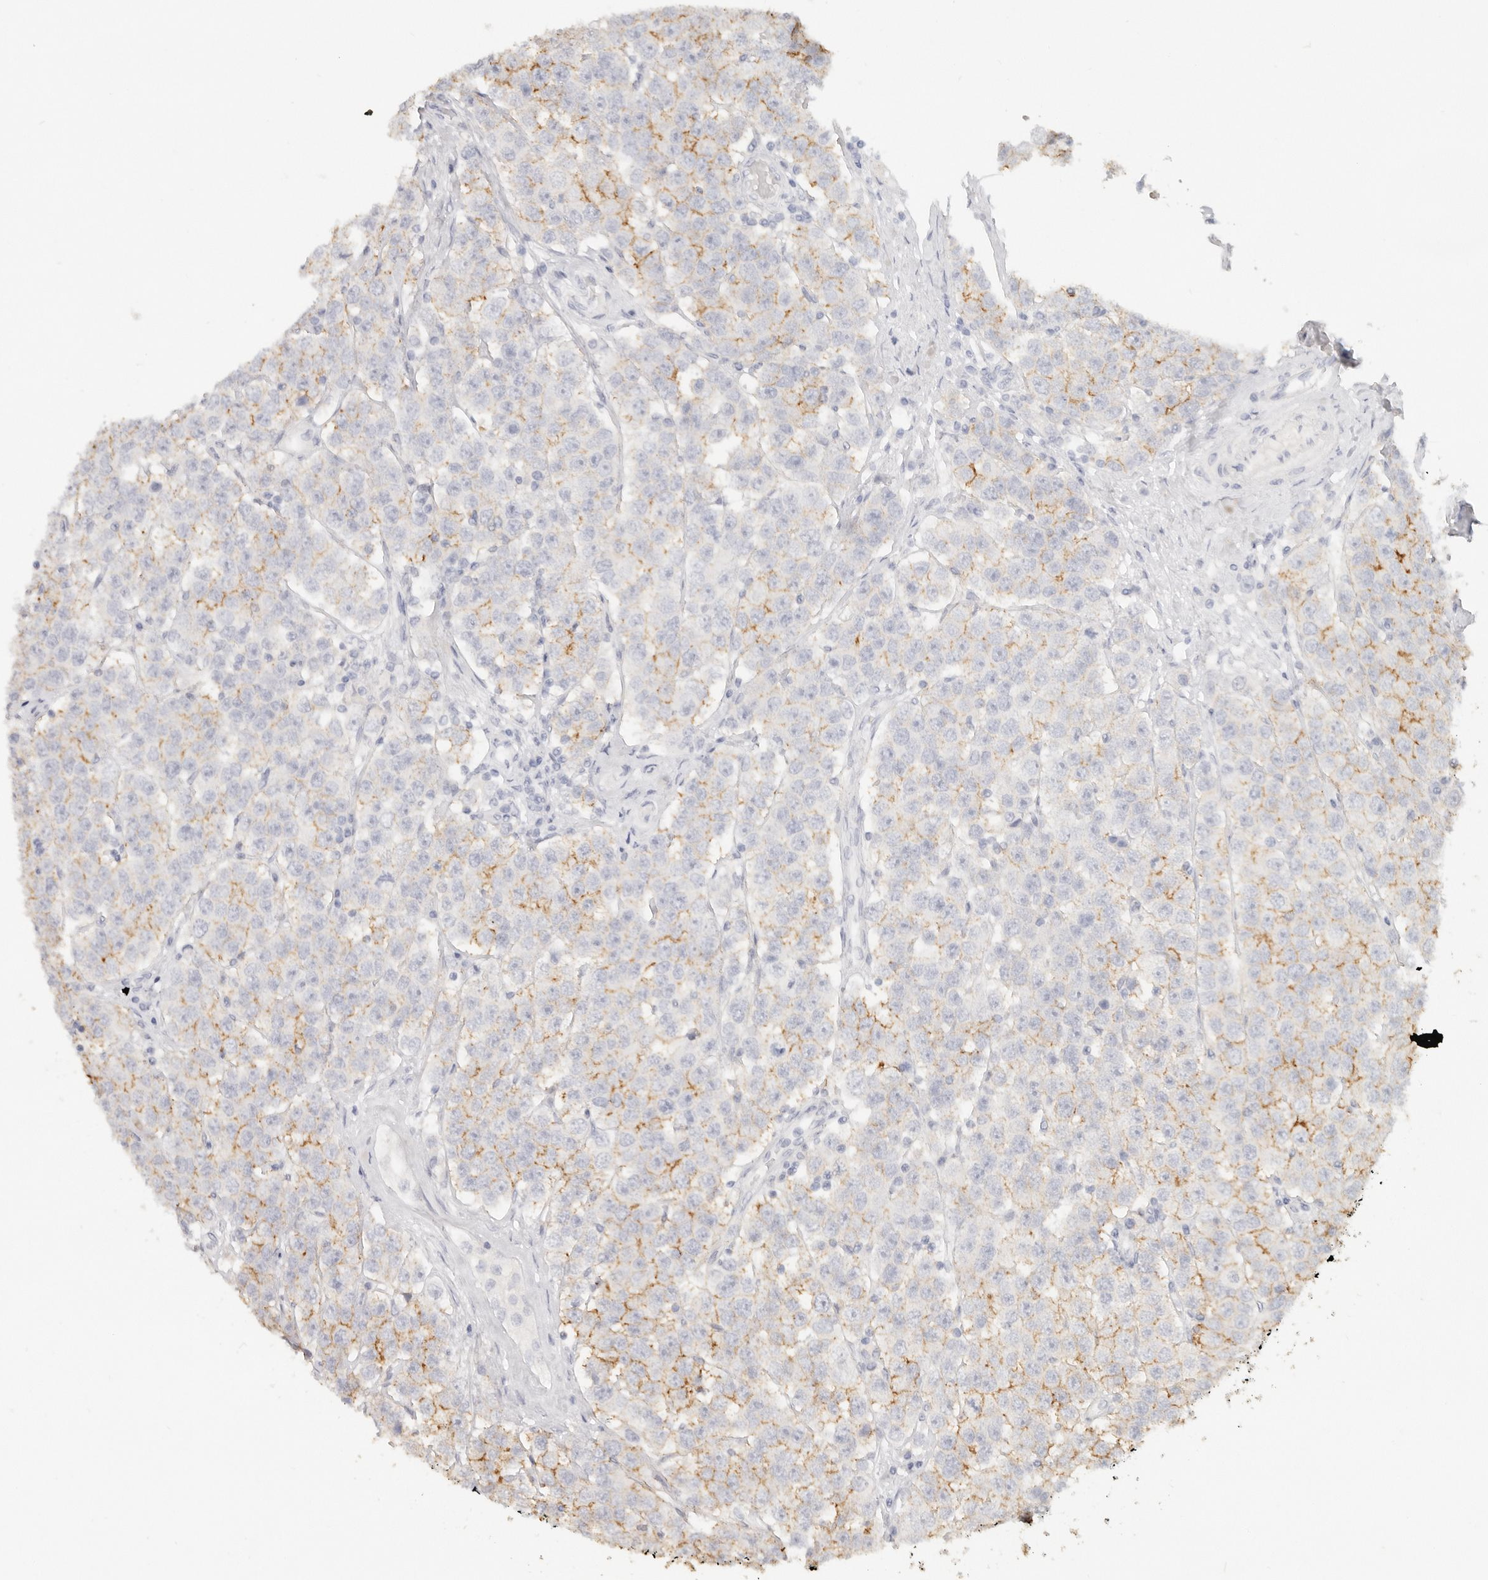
{"staining": {"intensity": "moderate", "quantity": "<25%", "location": "cytoplasmic/membranous"}, "tissue": "testis cancer", "cell_type": "Tumor cells", "image_type": "cancer", "snomed": [{"axis": "morphology", "description": "Seminoma, NOS"}, {"axis": "topography", "description": "Testis"}], "caption": "This is an image of IHC staining of seminoma (testis), which shows moderate expression in the cytoplasmic/membranous of tumor cells.", "gene": "EPCAM", "patient": {"sex": "male", "age": 28}}